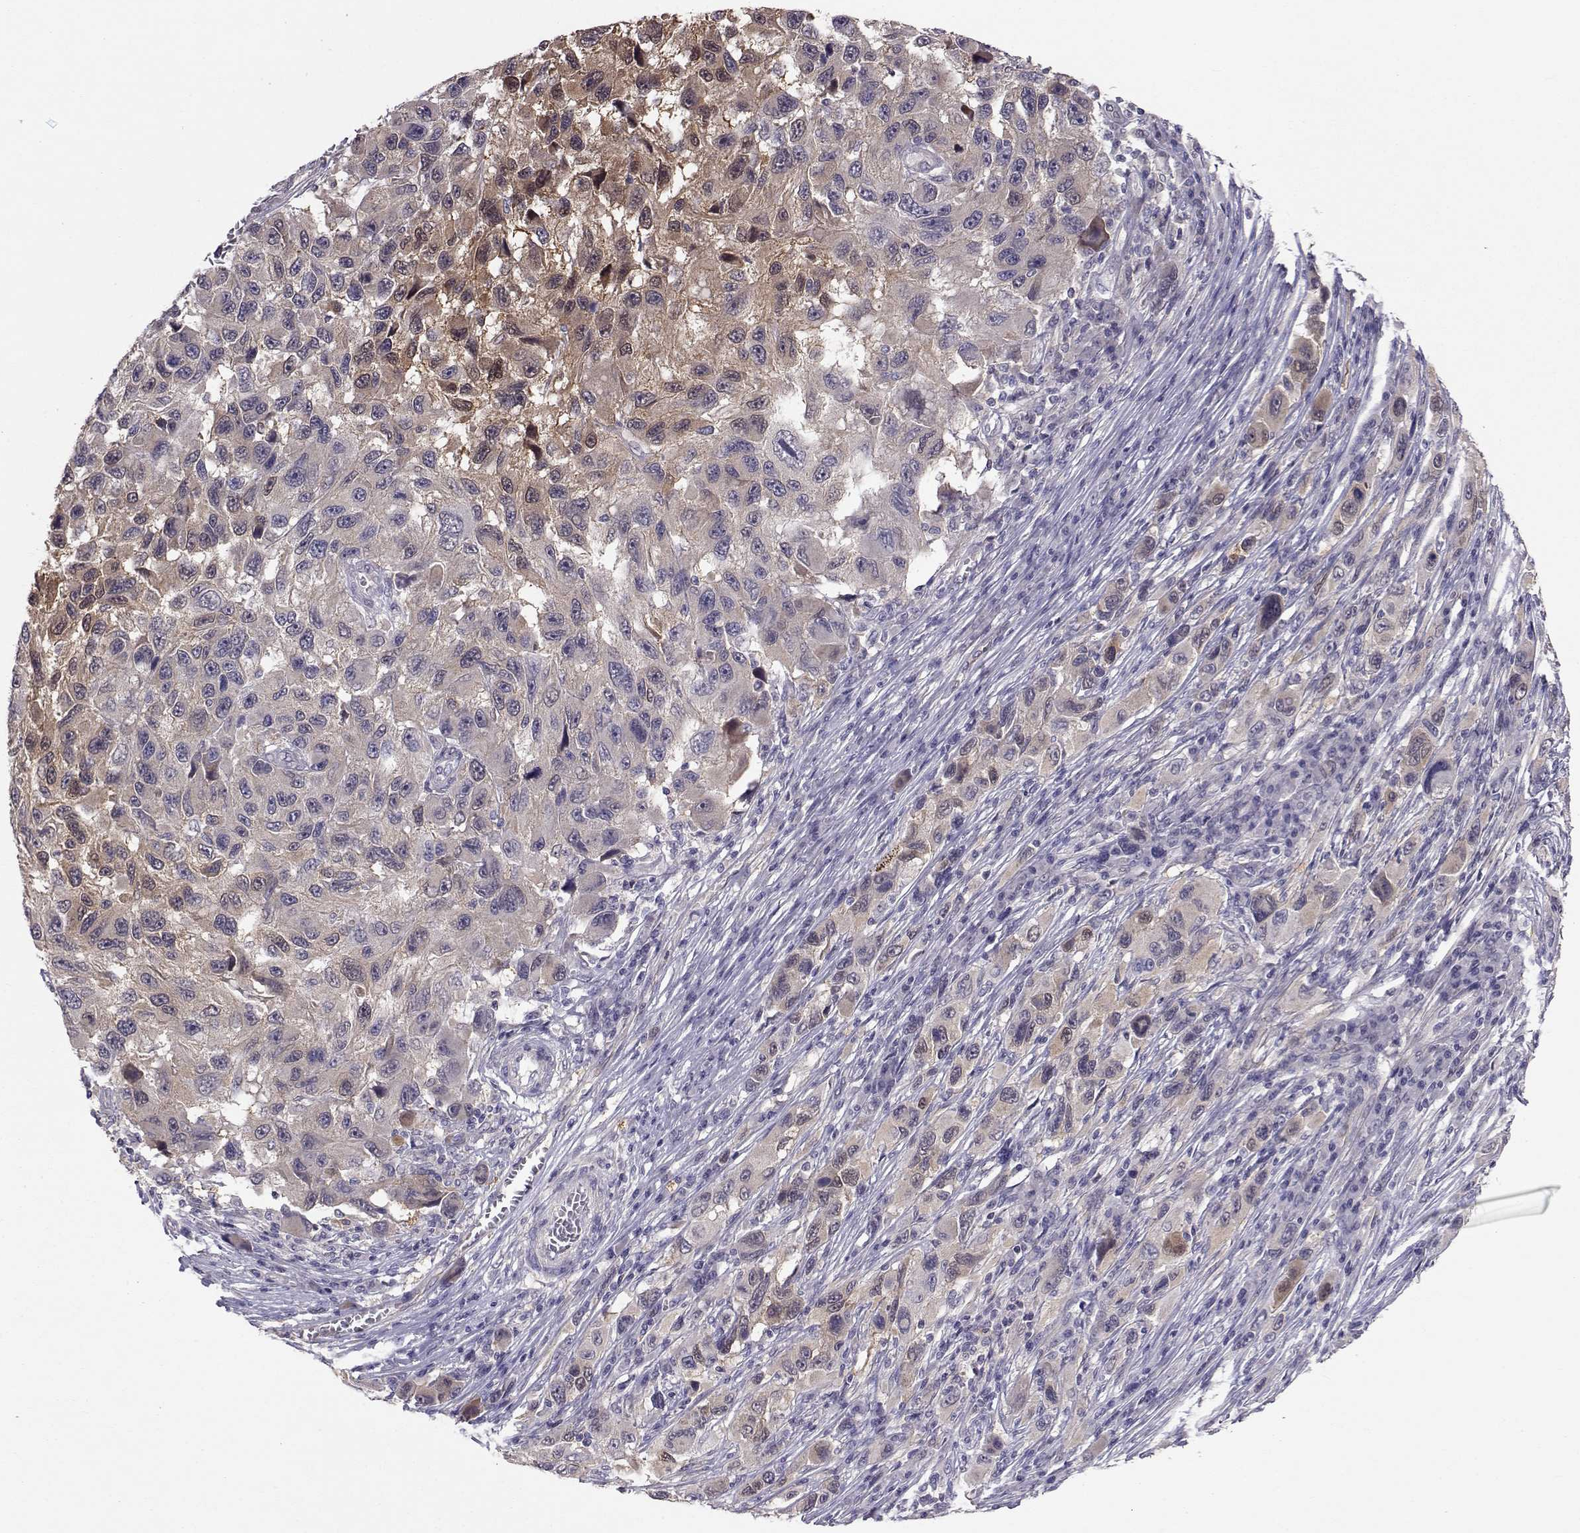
{"staining": {"intensity": "weak", "quantity": "25%-75%", "location": "cytoplasmic/membranous,nuclear"}, "tissue": "melanoma", "cell_type": "Tumor cells", "image_type": "cancer", "snomed": [{"axis": "morphology", "description": "Malignant melanoma, NOS"}, {"axis": "topography", "description": "Skin"}], "caption": "IHC staining of melanoma, which shows low levels of weak cytoplasmic/membranous and nuclear expression in about 25%-75% of tumor cells indicating weak cytoplasmic/membranous and nuclear protein positivity. The staining was performed using DAB (brown) for protein detection and nuclei were counterstained in hematoxylin (blue).", "gene": "NCAM2", "patient": {"sex": "male", "age": 53}}